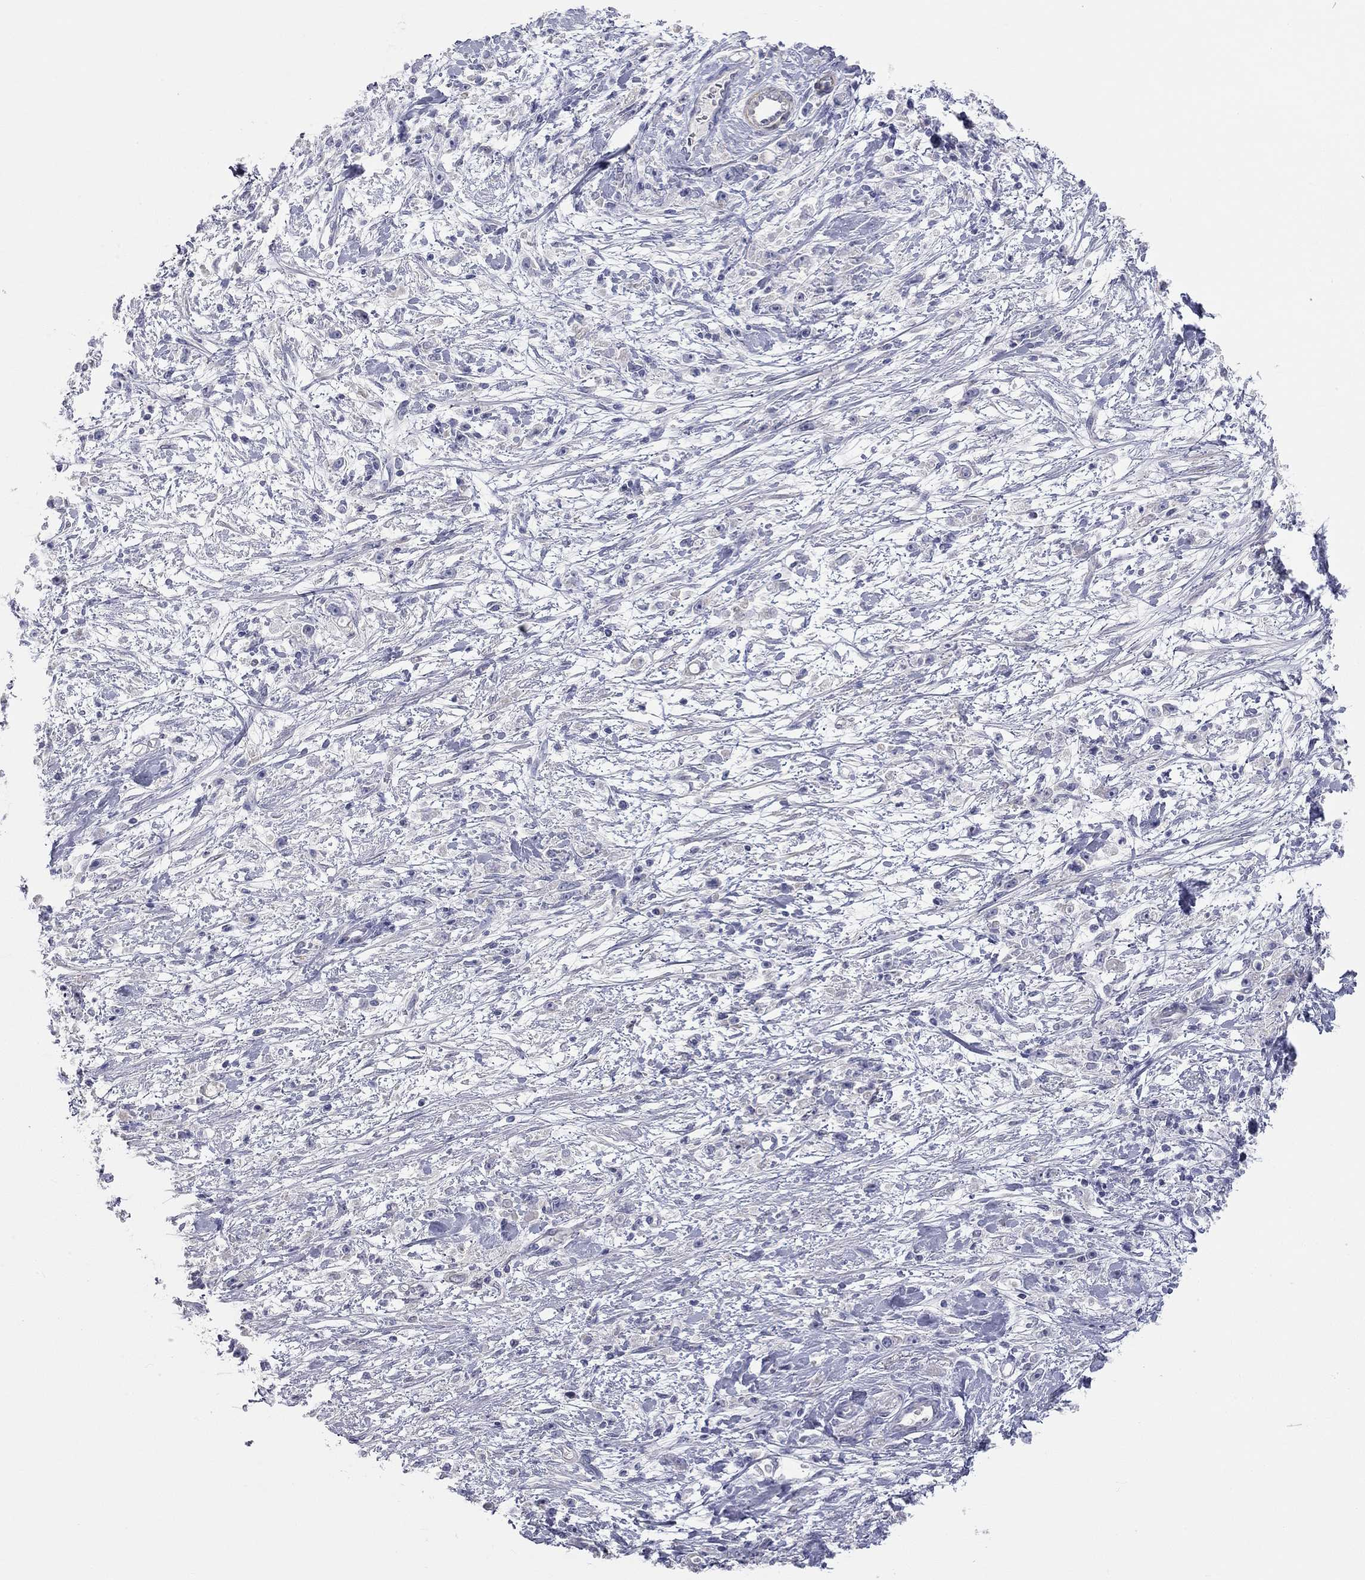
{"staining": {"intensity": "negative", "quantity": "none", "location": "none"}, "tissue": "stomach cancer", "cell_type": "Tumor cells", "image_type": "cancer", "snomed": [{"axis": "morphology", "description": "Adenocarcinoma, NOS"}, {"axis": "topography", "description": "Stomach"}], "caption": "The image demonstrates no significant staining in tumor cells of adenocarcinoma (stomach).", "gene": "PAPSS2", "patient": {"sex": "female", "age": 59}}